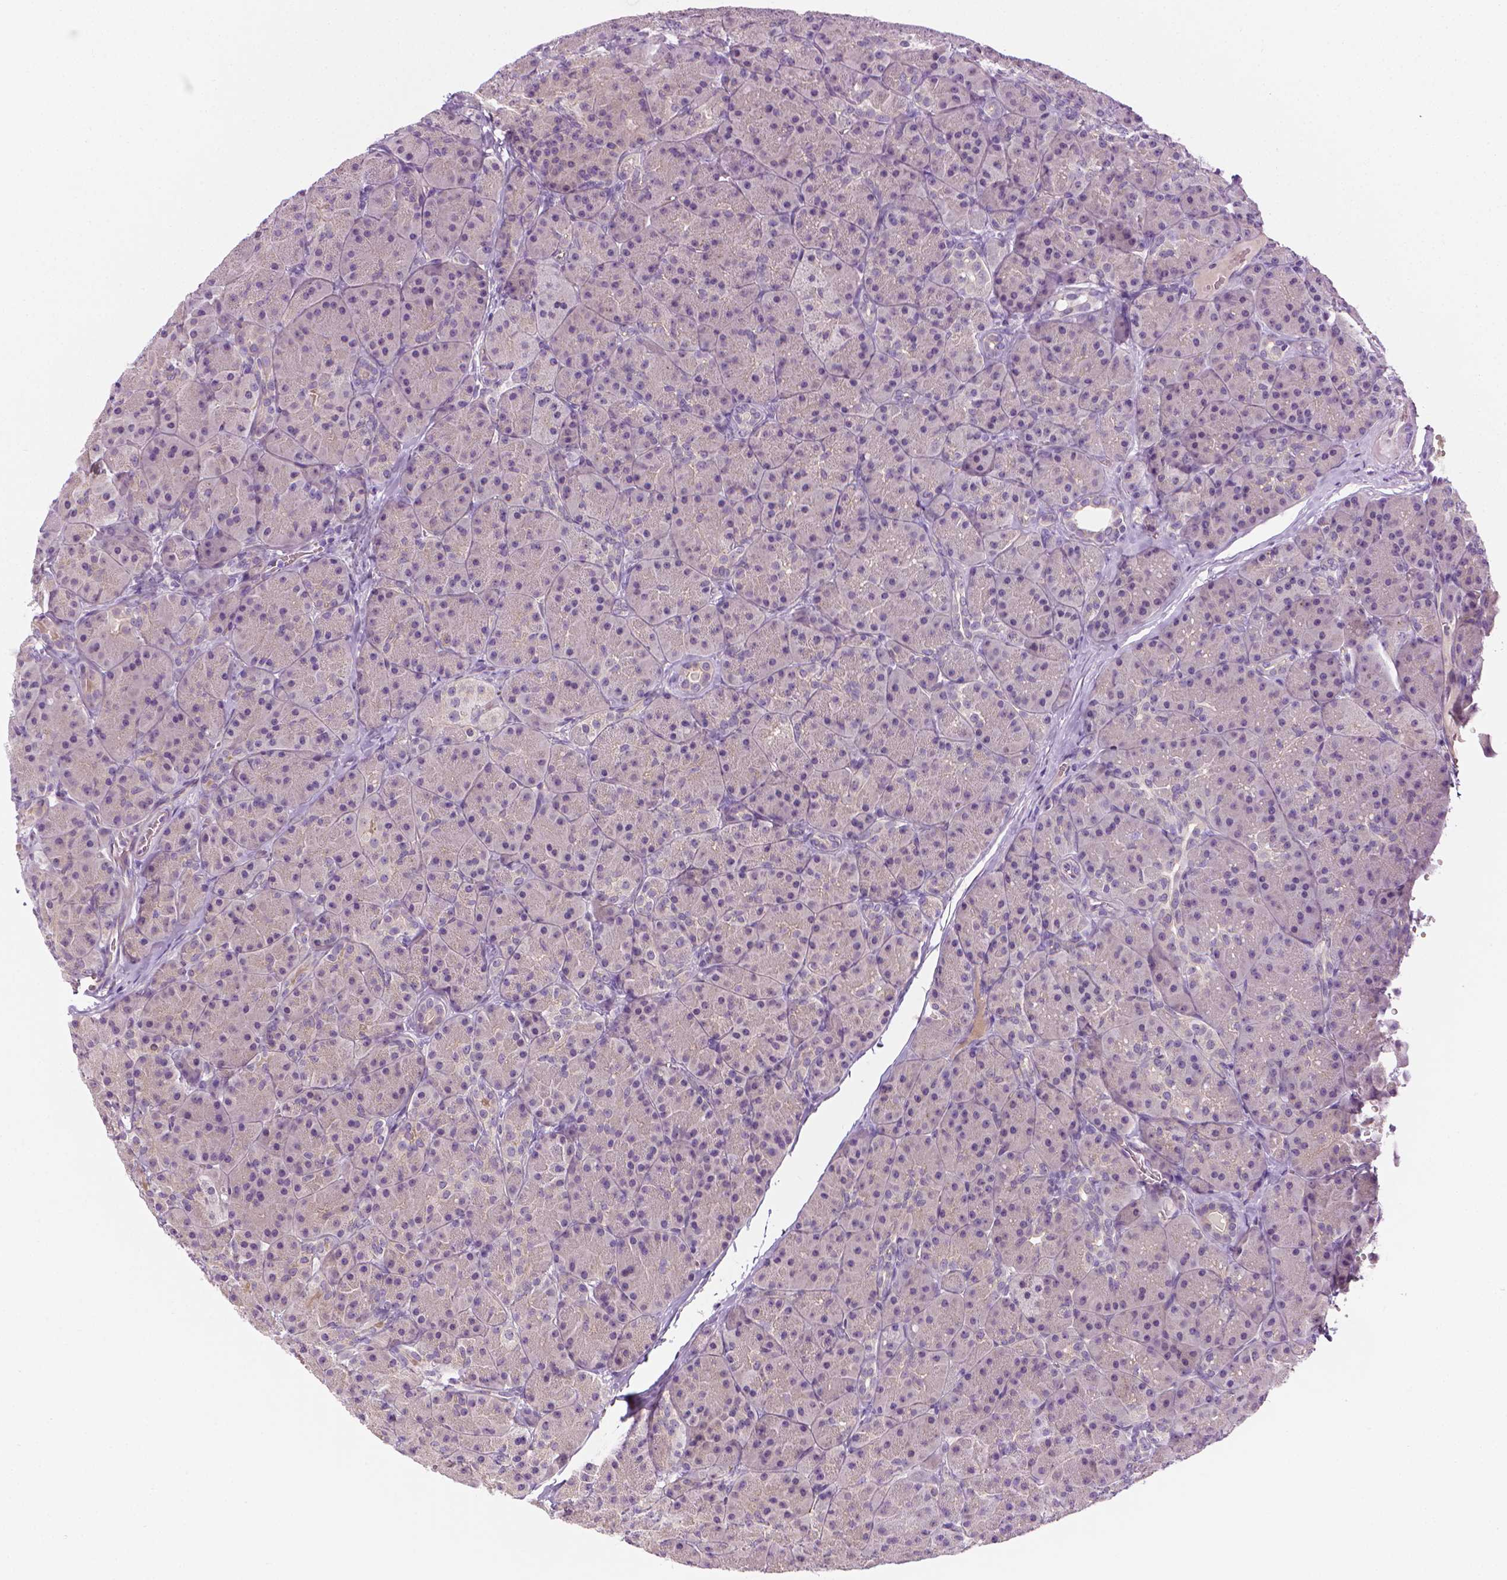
{"staining": {"intensity": "negative", "quantity": "none", "location": "none"}, "tissue": "pancreas", "cell_type": "Exocrine glandular cells", "image_type": "normal", "snomed": [{"axis": "morphology", "description": "Normal tissue, NOS"}, {"axis": "topography", "description": "Pancreas"}], "caption": "A histopathology image of pancreas stained for a protein exhibits no brown staining in exocrine glandular cells. (Brightfield microscopy of DAB immunohistochemistry at high magnification).", "gene": "MCOLN3", "patient": {"sex": "male", "age": 57}}